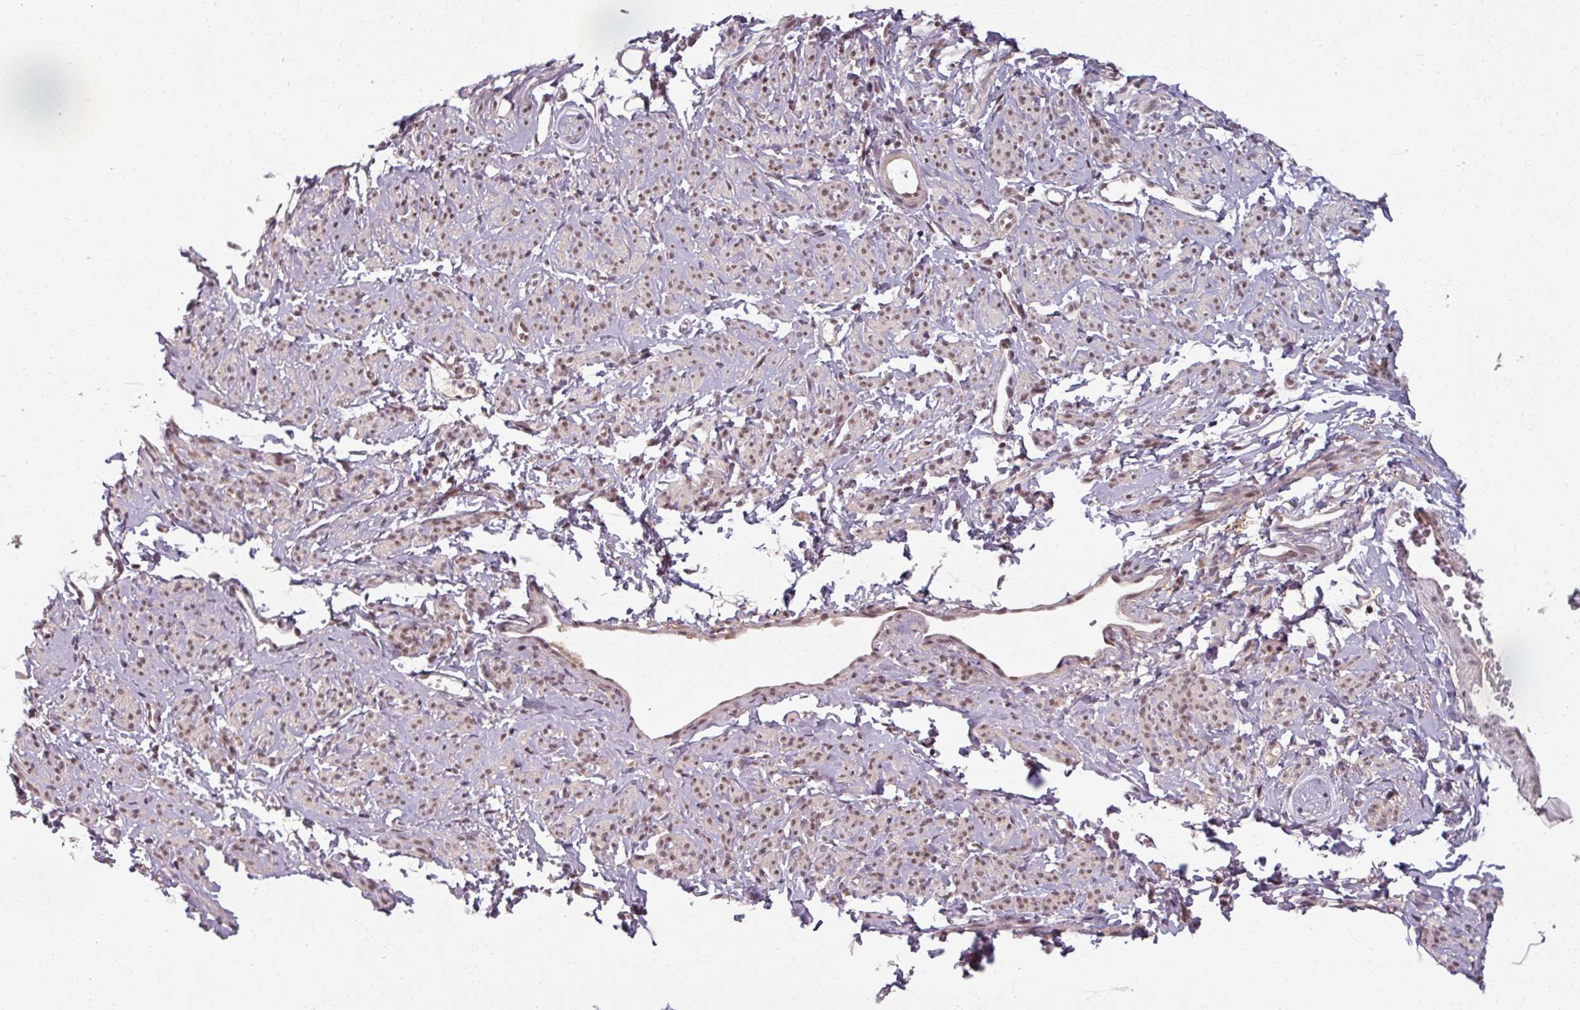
{"staining": {"intensity": "weak", "quantity": "25%-75%", "location": "cytoplasmic/membranous,nuclear"}, "tissue": "smooth muscle", "cell_type": "Smooth muscle cells", "image_type": "normal", "snomed": [{"axis": "morphology", "description": "Normal tissue, NOS"}, {"axis": "topography", "description": "Smooth muscle"}], "caption": "A brown stain labels weak cytoplasmic/membranous,nuclear positivity of a protein in smooth muscle cells of normal human smooth muscle. (DAB IHC, brown staining for protein, blue staining for nuclei).", "gene": "POLR2G", "patient": {"sex": "female", "age": 65}}